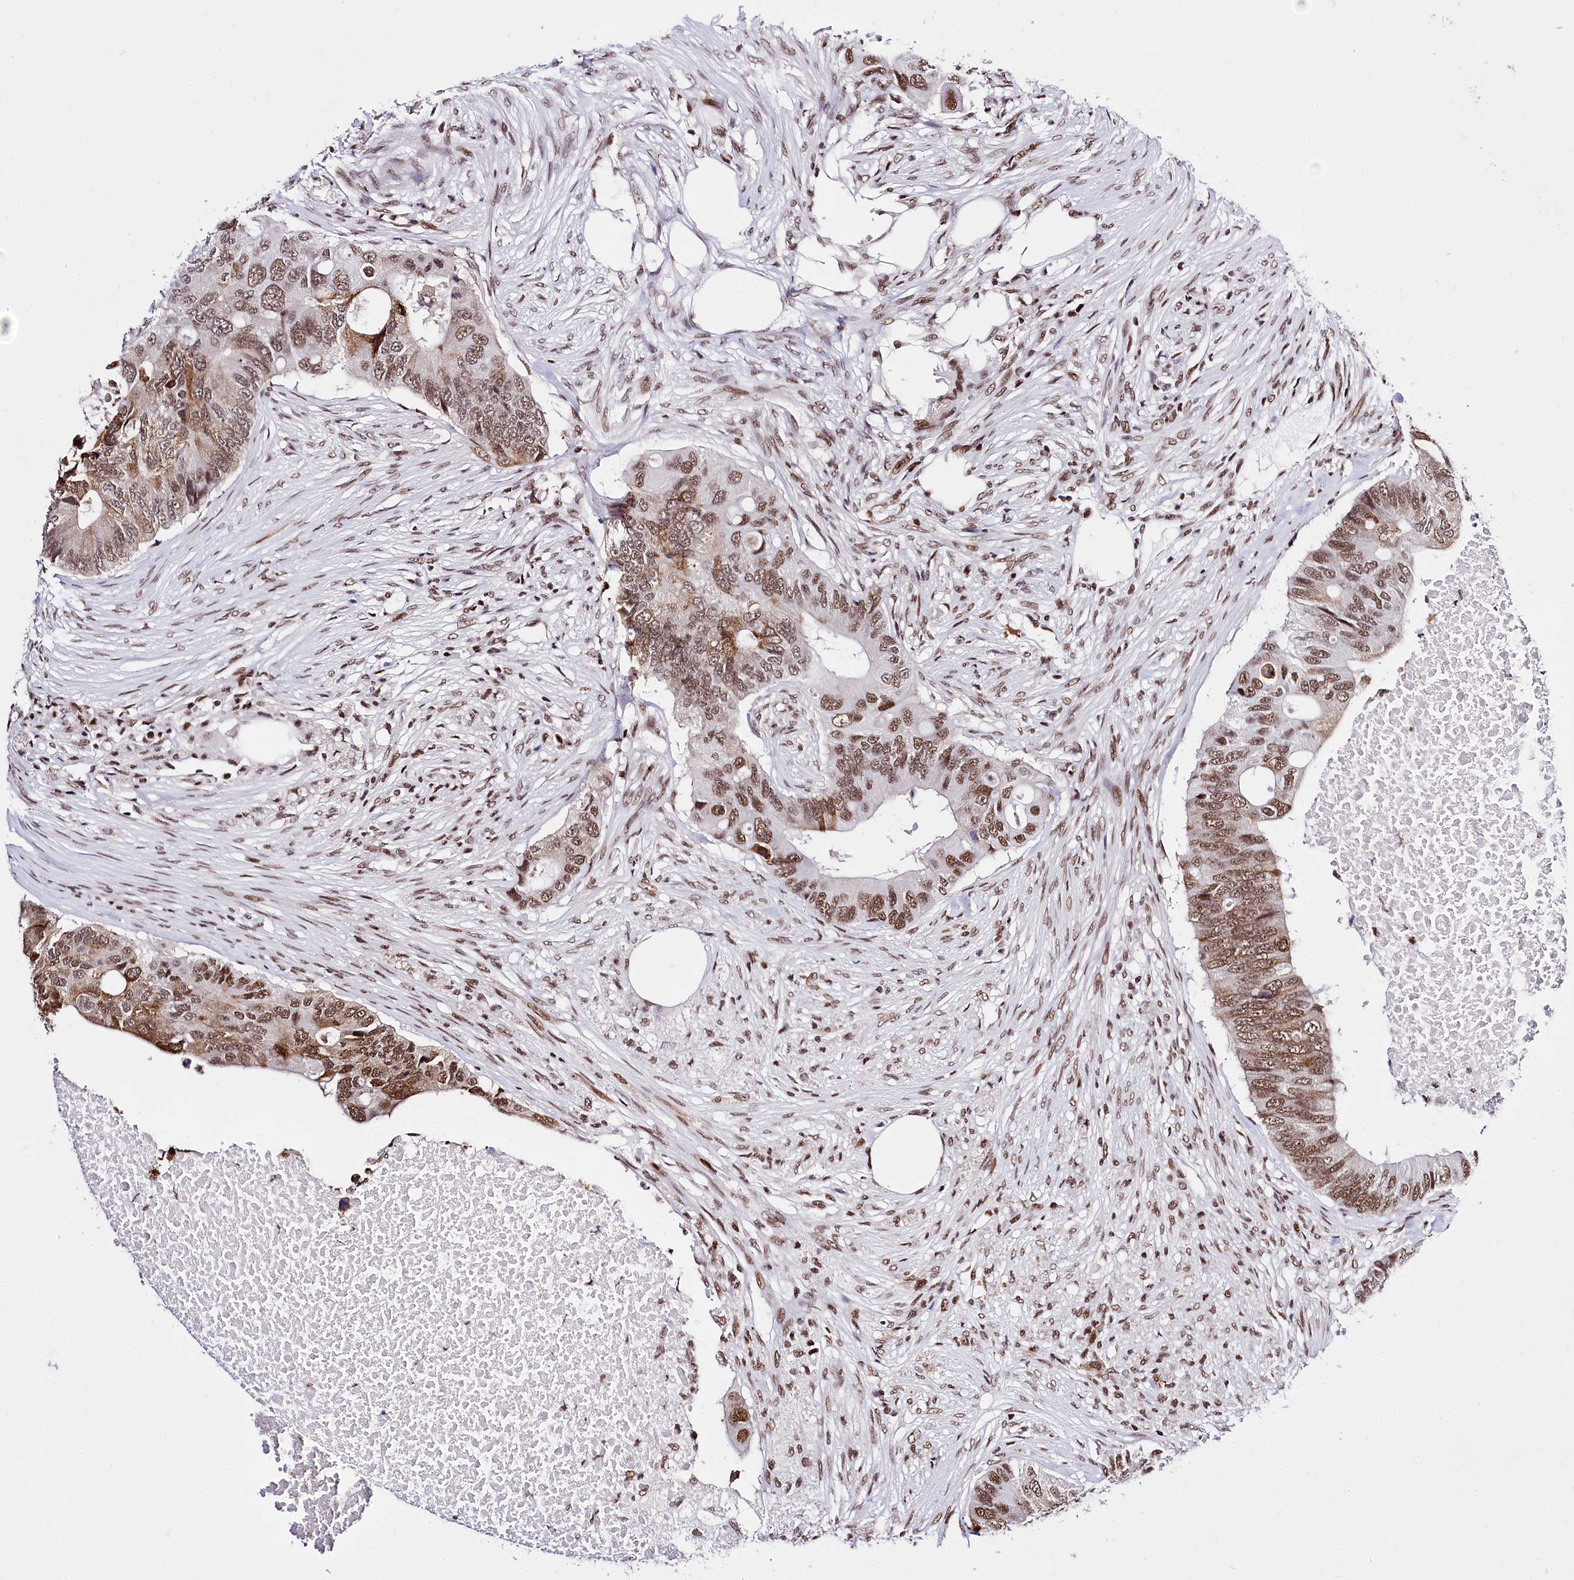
{"staining": {"intensity": "moderate", "quantity": ">75%", "location": "cytoplasmic/membranous,nuclear"}, "tissue": "colorectal cancer", "cell_type": "Tumor cells", "image_type": "cancer", "snomed": [{"axis": "morphology", "description": "Adenocarcinoma, NOS"}, {"axis": "topography", "description": "Colon"}], "caption": "Tumor cells reveal moderate cytoplasmic/membranous and nuclear expression in approximately >75% of cells in colorectal cancer.", "gene": "POU4F3", "patient": {"sex": "male", "age": 71}}